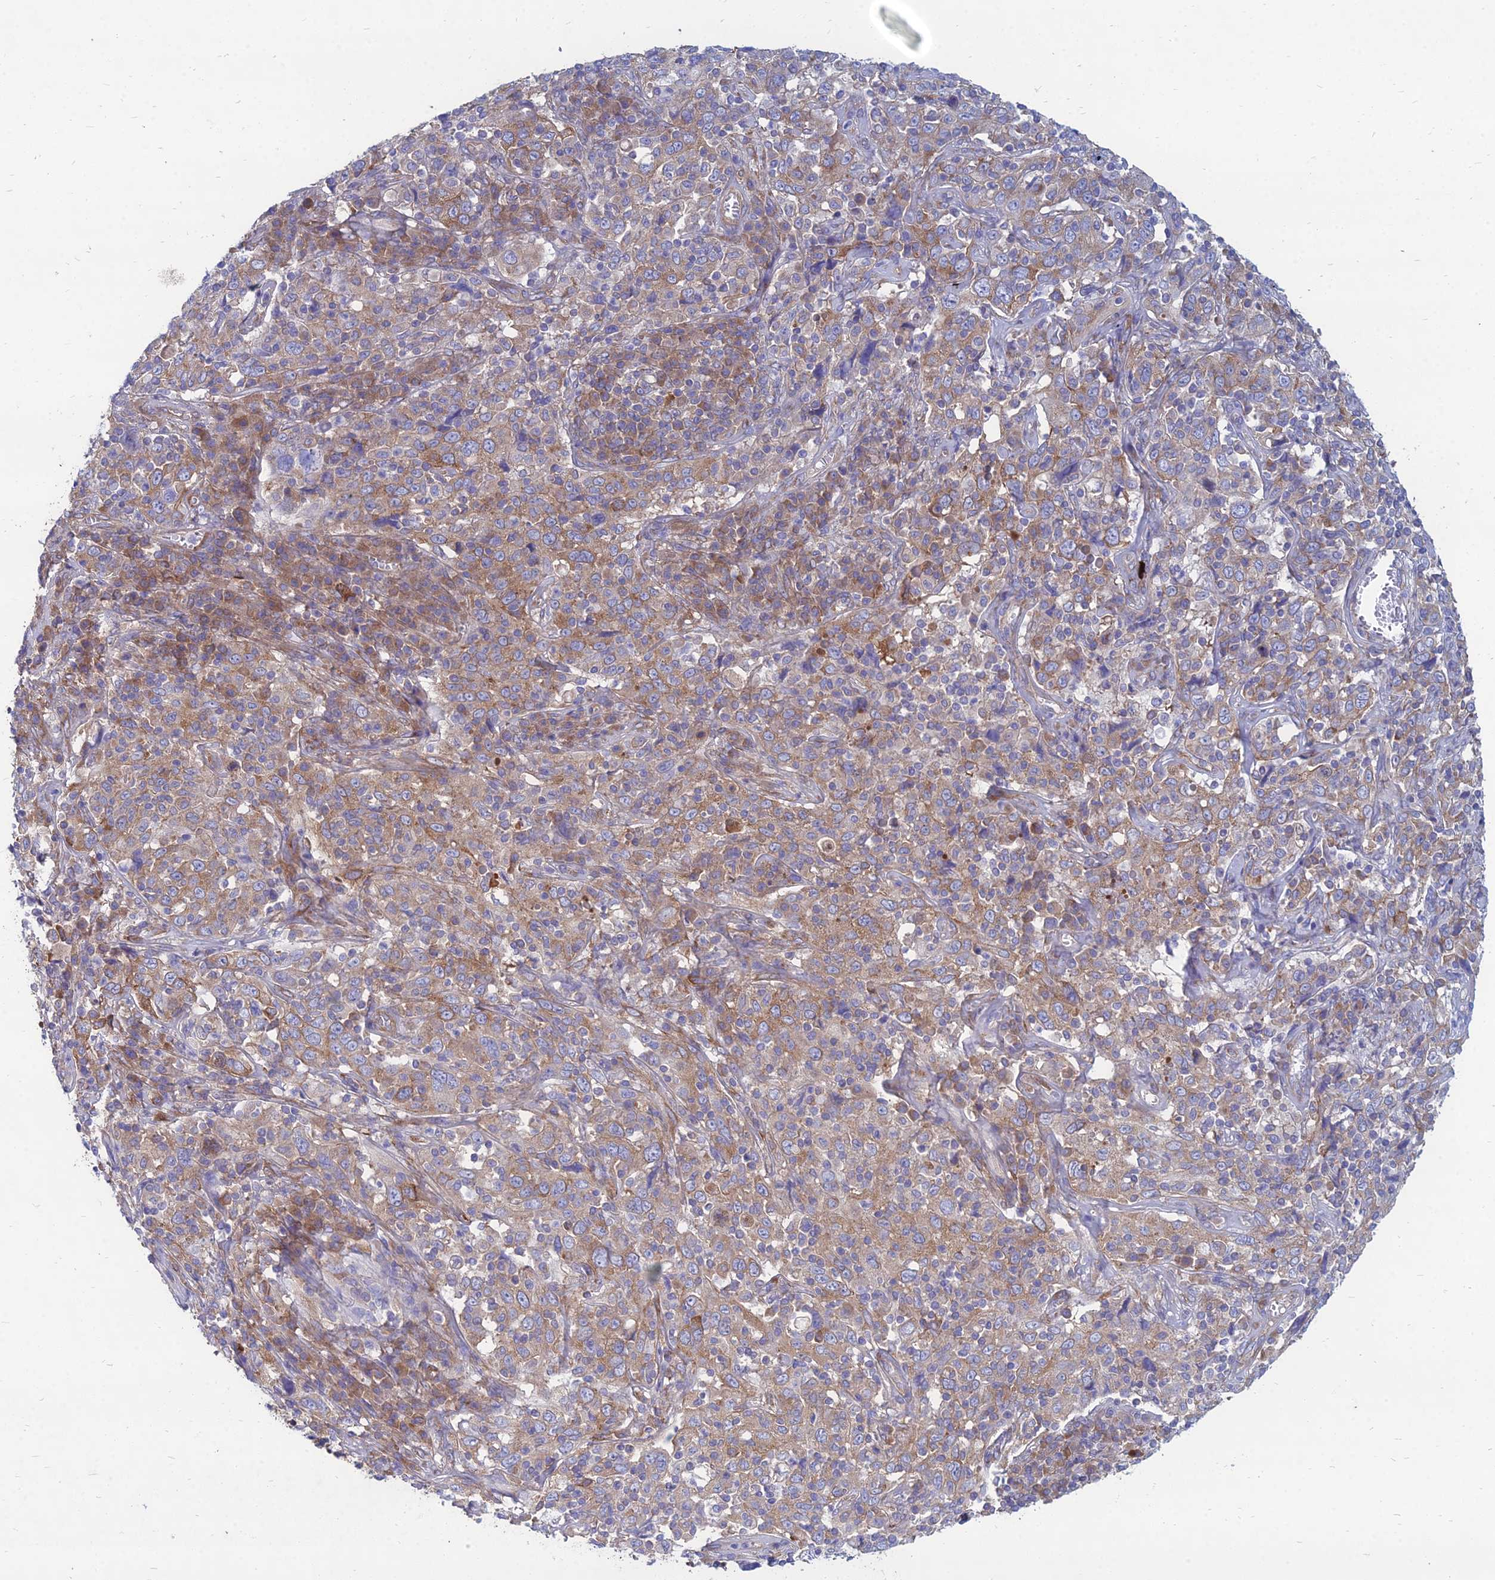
{"staining": {"intensity": "moderate", "quantity": ">75%", "location": "cytoplasmic/membranous"}, "tissue": "cervical cancer", "cell_type": "Tumor cells", "image_type": "cancer", "snomed": [{"axis": "morphology", "description": "Squamous cell carcinoma, NOS"}, {"axis": "topography", "description": "Cervix"}], "caption": "Brown immunohistochemical staining in squamous cell carcinoma (cervical) shows moderate cytoplasmic/membranous staining in about >75% of tumor cells.", "gene": "TXLNA", "patient": {"sex": "female", "age": 46}}